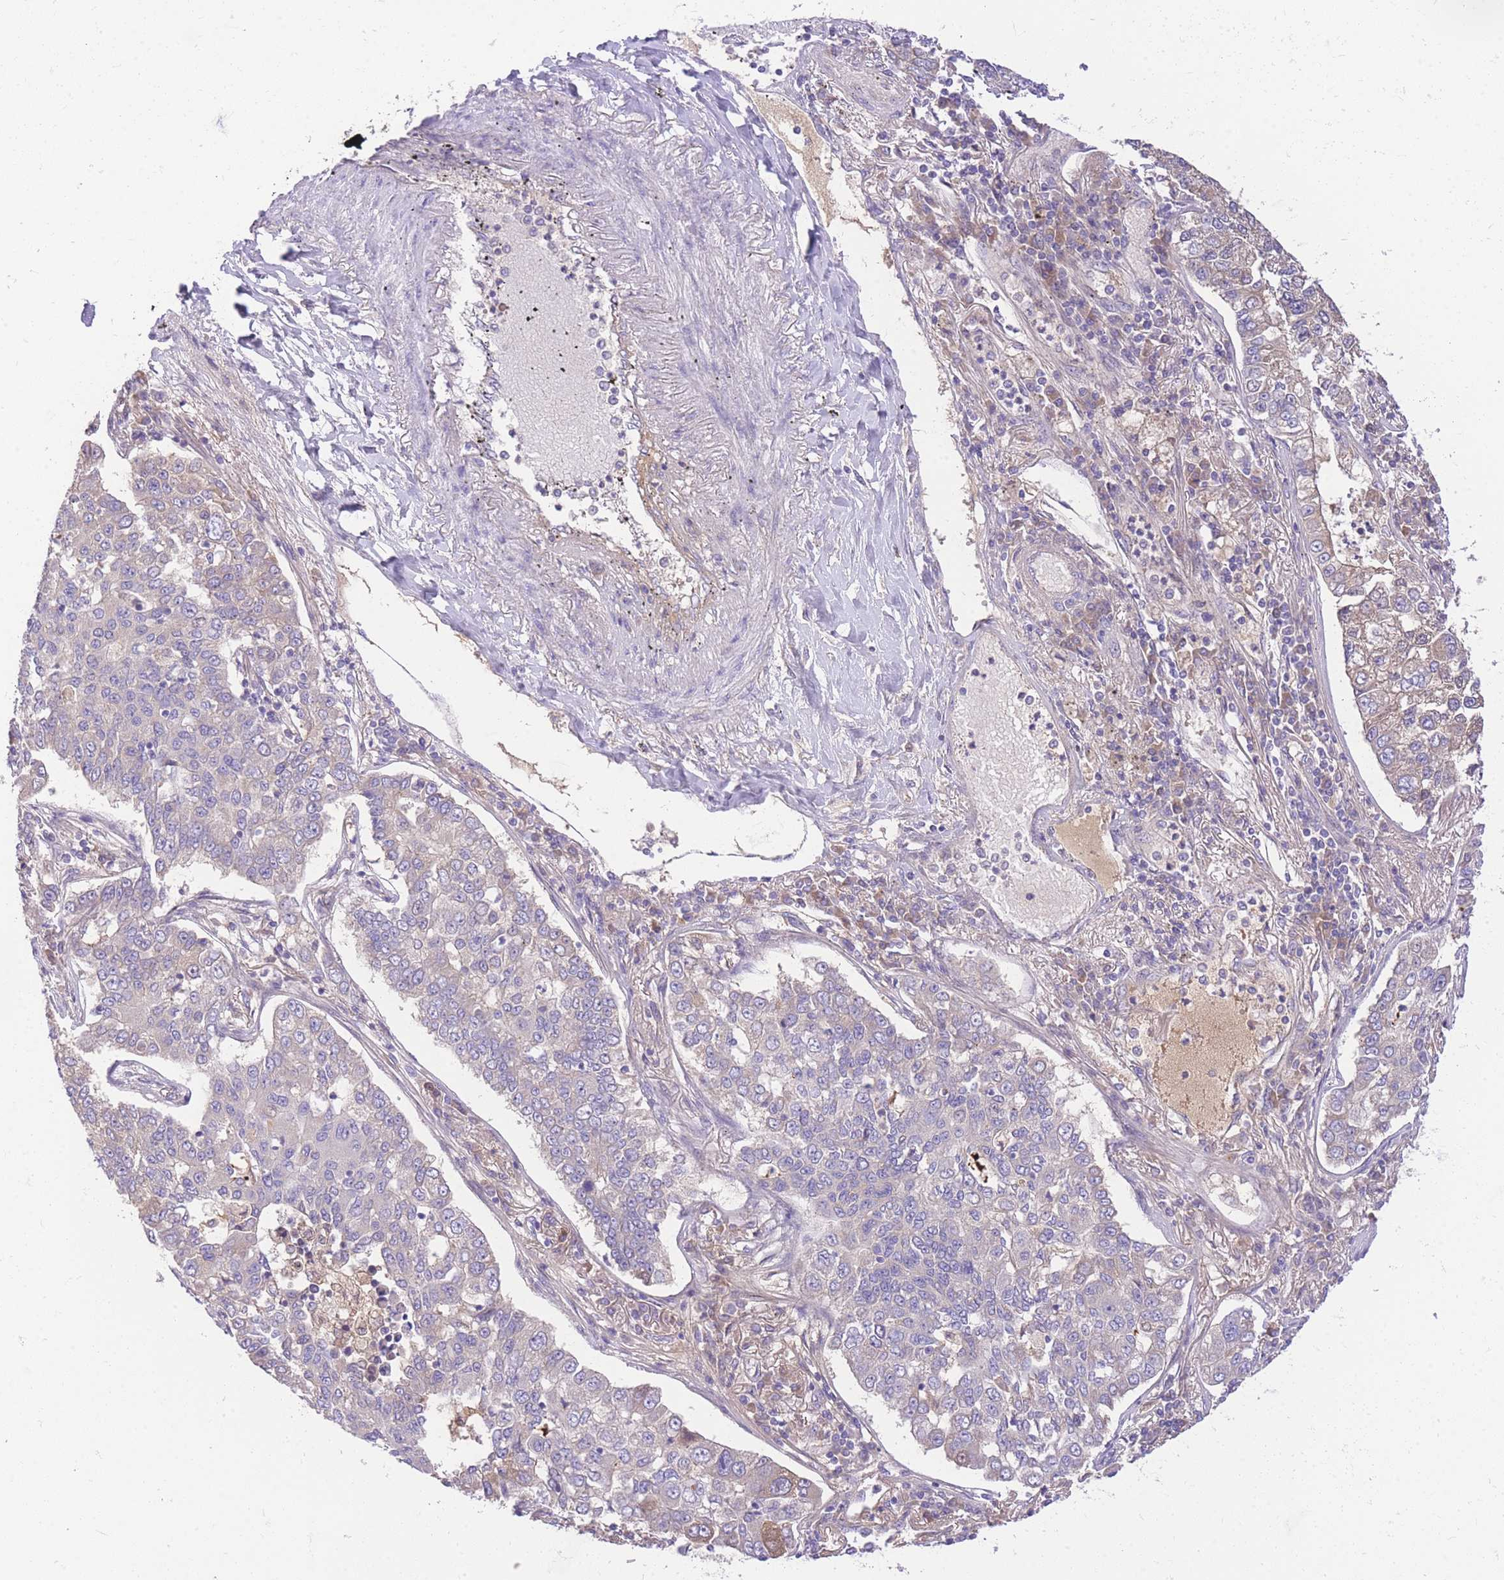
{"staining": {"intensity": "weak", "quantity": "<25%", "location": "cytoplasmic/membranous"}, "tissue": "lung cancer", "cell_type": "Tumor cells", "image_type": "cancer", "snomed": [{"axis": "morphology", "description": "Adenocarcinoma, NOS"}, {"axis": "topography", "description": "Lung"}], "caption": "Immunohistochemical staining of lung cancer (adenocarcinoma) displays no significant expression in tumor cells.", "gene": "LIPH", "patient": {"sex": "male", "age": 49}}